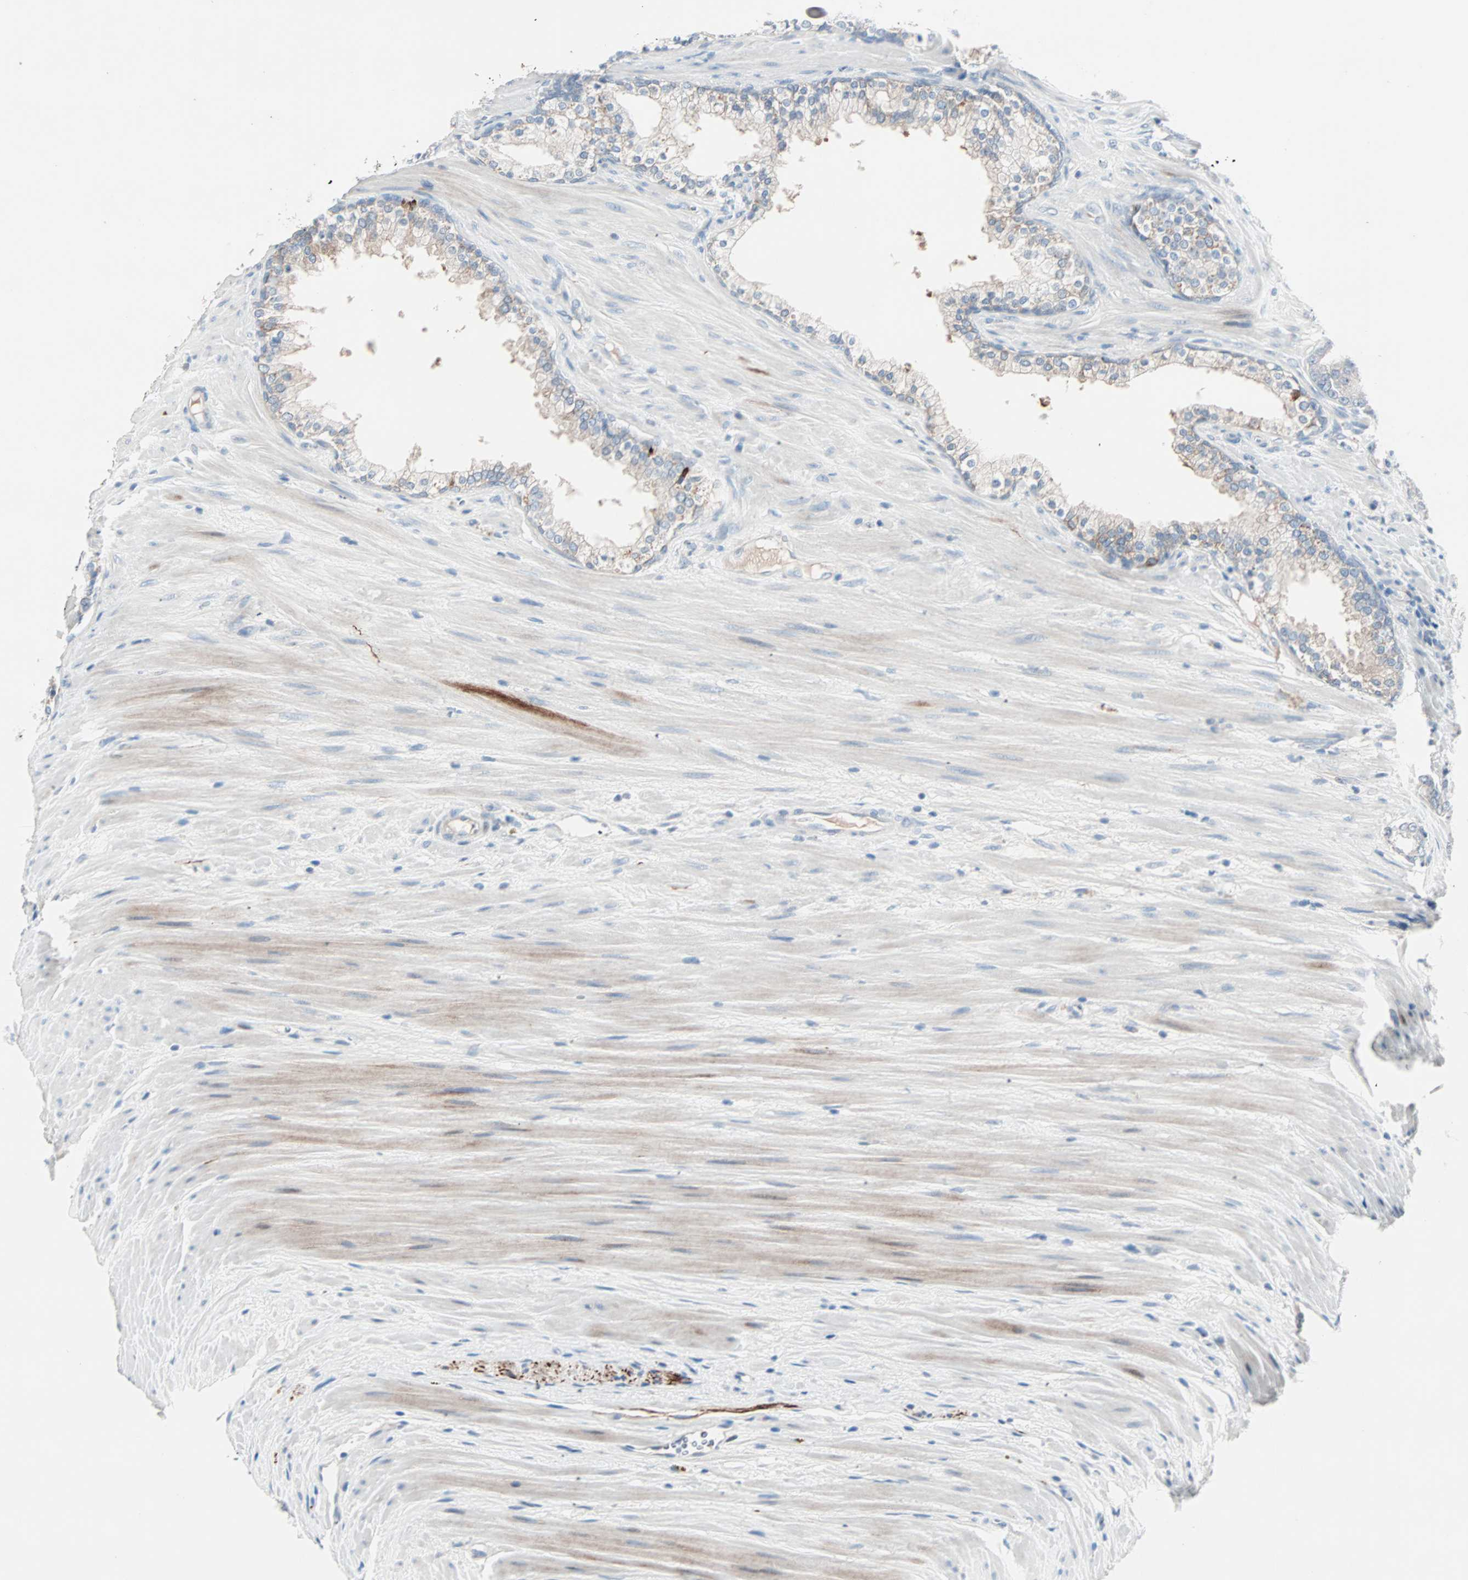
{"staining": {"intensity": "negative", "quantity": "none", "location": "none"}, "tissue": "prostate cancer", "cell_type": "Tumor cells", "image_type": "cancer", "snomed": [{"axis": "morphology", "description": "Adenocarcinoma, Low grade"}, {"axis": "topography", "description": "Prostate"}], "caption": "Human low-grade adenocarcinoma (prostate) stained for a protein using immunohistochemistry reveals no staining in tumor cells.", "gene": "NEFH", "patient": {"sex": "male", "age": 58}}